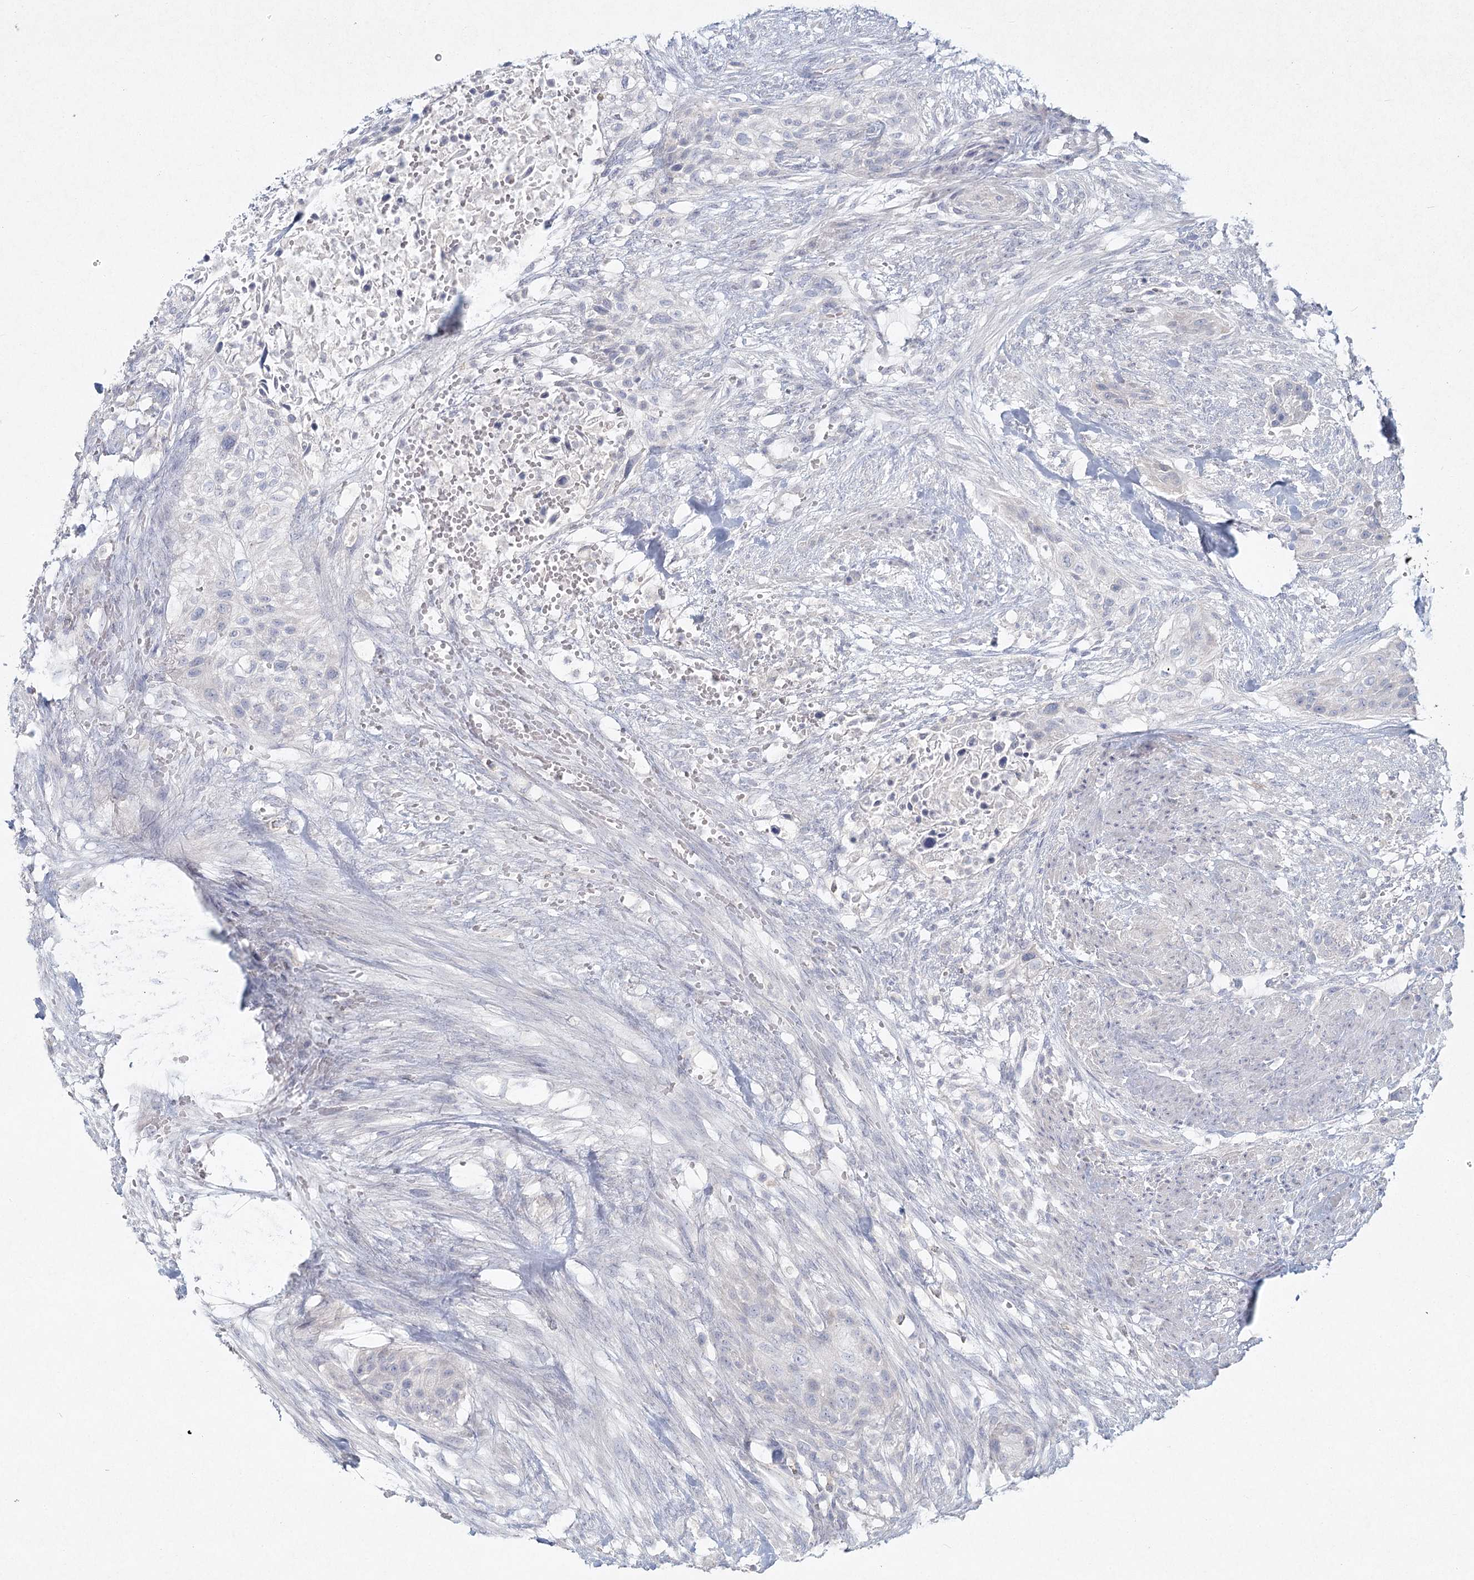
{"staining": {"intensity": "negative", "quantity": "none", "location": "none"}, "tissue": "urothelial cancer", "cell_type": "Tumor cells", "image_type": "cancer", "snomed": [{"axis": "morphology", "description": "Urothelial carcinoma, High grade"}, {"axis": "topography", "description": "Urinary bladder"}], "caption": "Immunohistochemistry photomicrograph of neoplastic tissue: human urothelial carcinoma (high-grade) stained with DAB (3,3'-diaminobenzidine) exhibits no significant protein positivity in tumor cells. Brightfield microscopy of immunohistochemistry (IHC) stained with DAB (brown) and hematoxylin (blue), captured at high magnification.", "gene": "LRP2BP", "patient": {"sex": "male", "age": 35}}